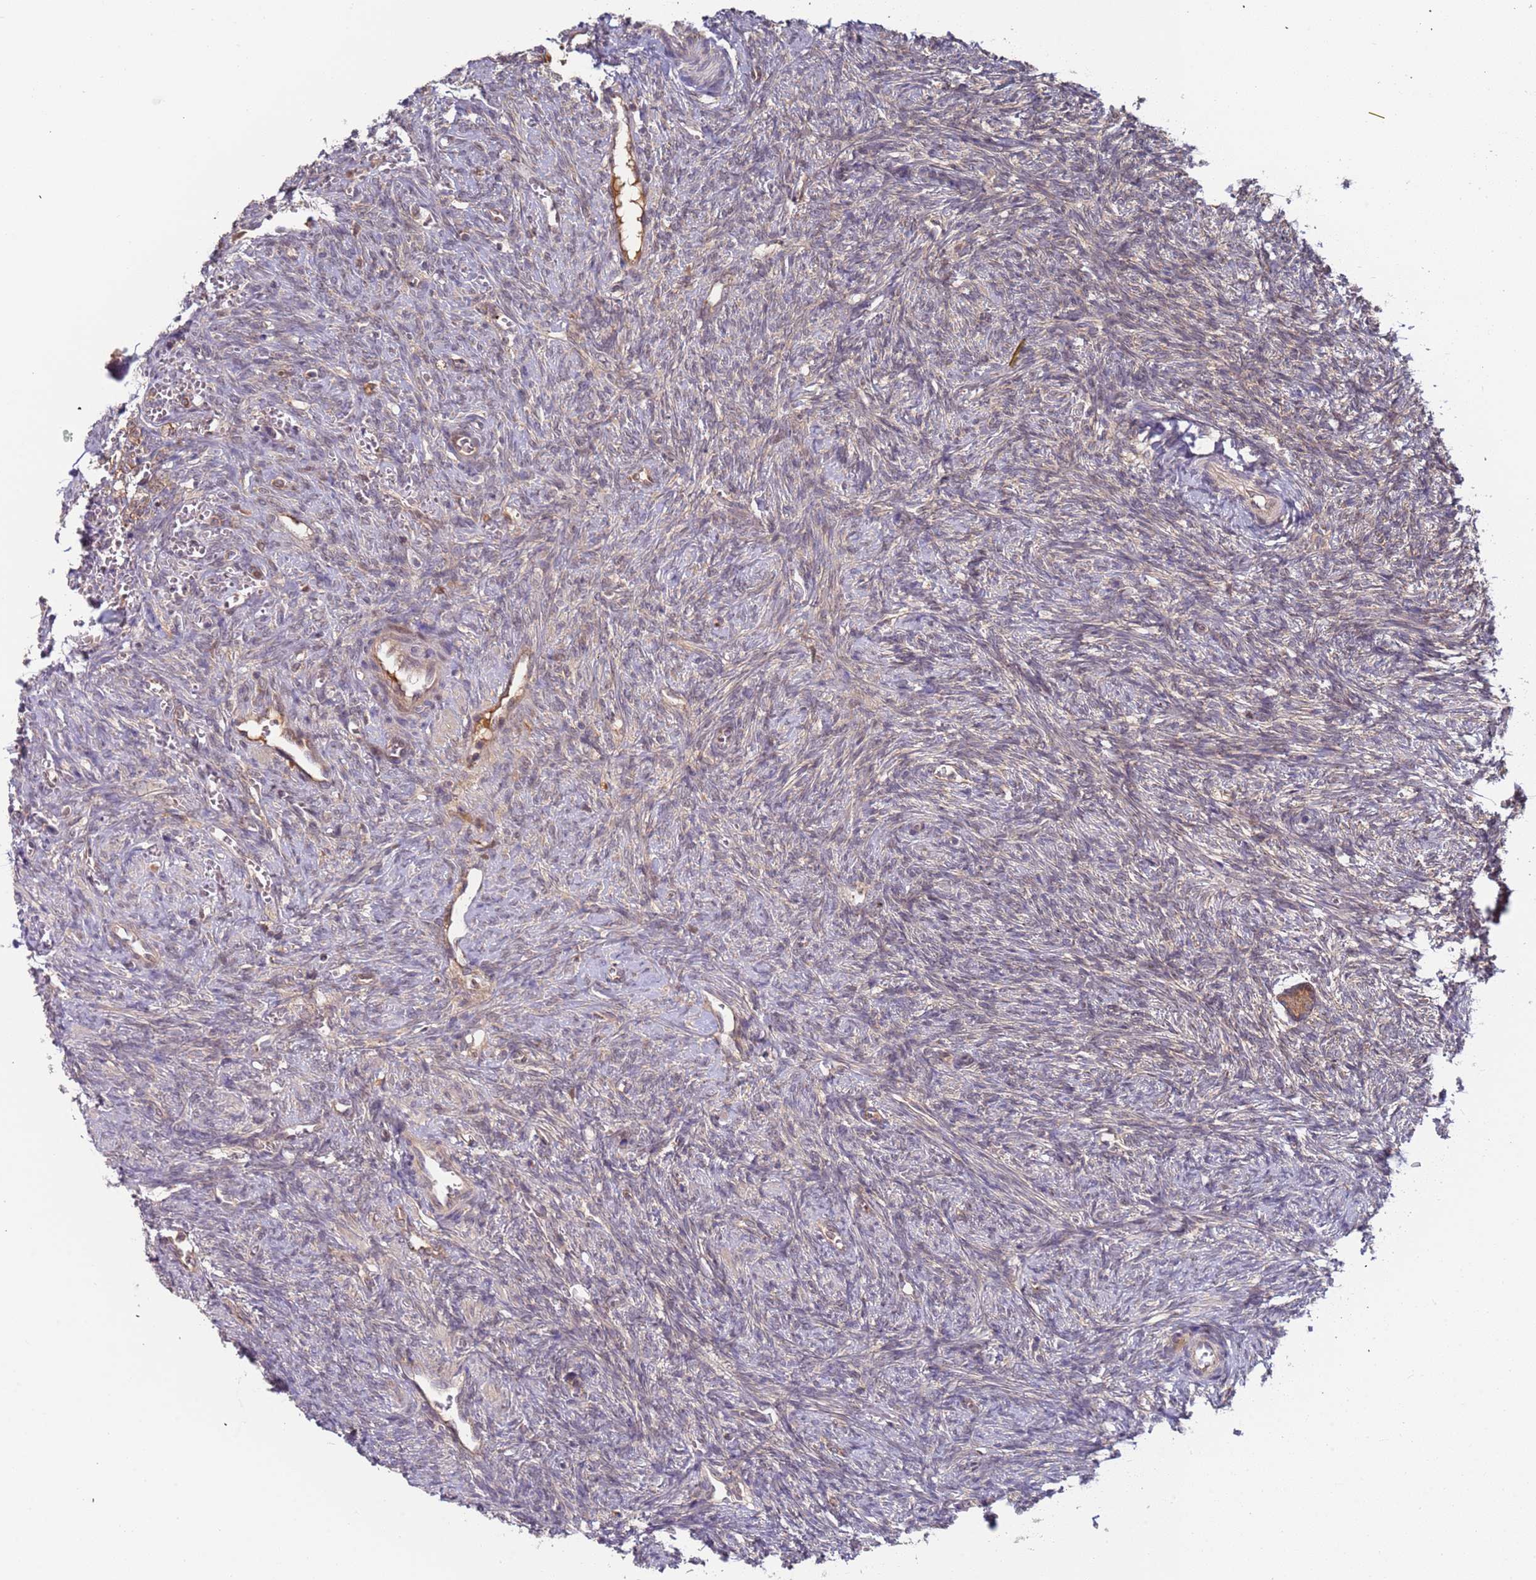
{"staining": {"intensity": "moderate", "quantity": ">75%", "location": "cytoplasmic/membranous"}, "tissue": "ovary", "cell_type": "Follicle cells", "image_type": "normal", "snomed": [{"axis": "morphology", "description": "Normal tissue, NOS"}, {"axis": "topography", "description": "Ovary"}], "caption": "Brown immunohistochemical staining in normal human ovary reveals moderate cytoplasmic/membranous positivity in approximately >75% of follicle cells.", "gene": "OR5A2", "patient": {"sex": "female", "age": 41}}